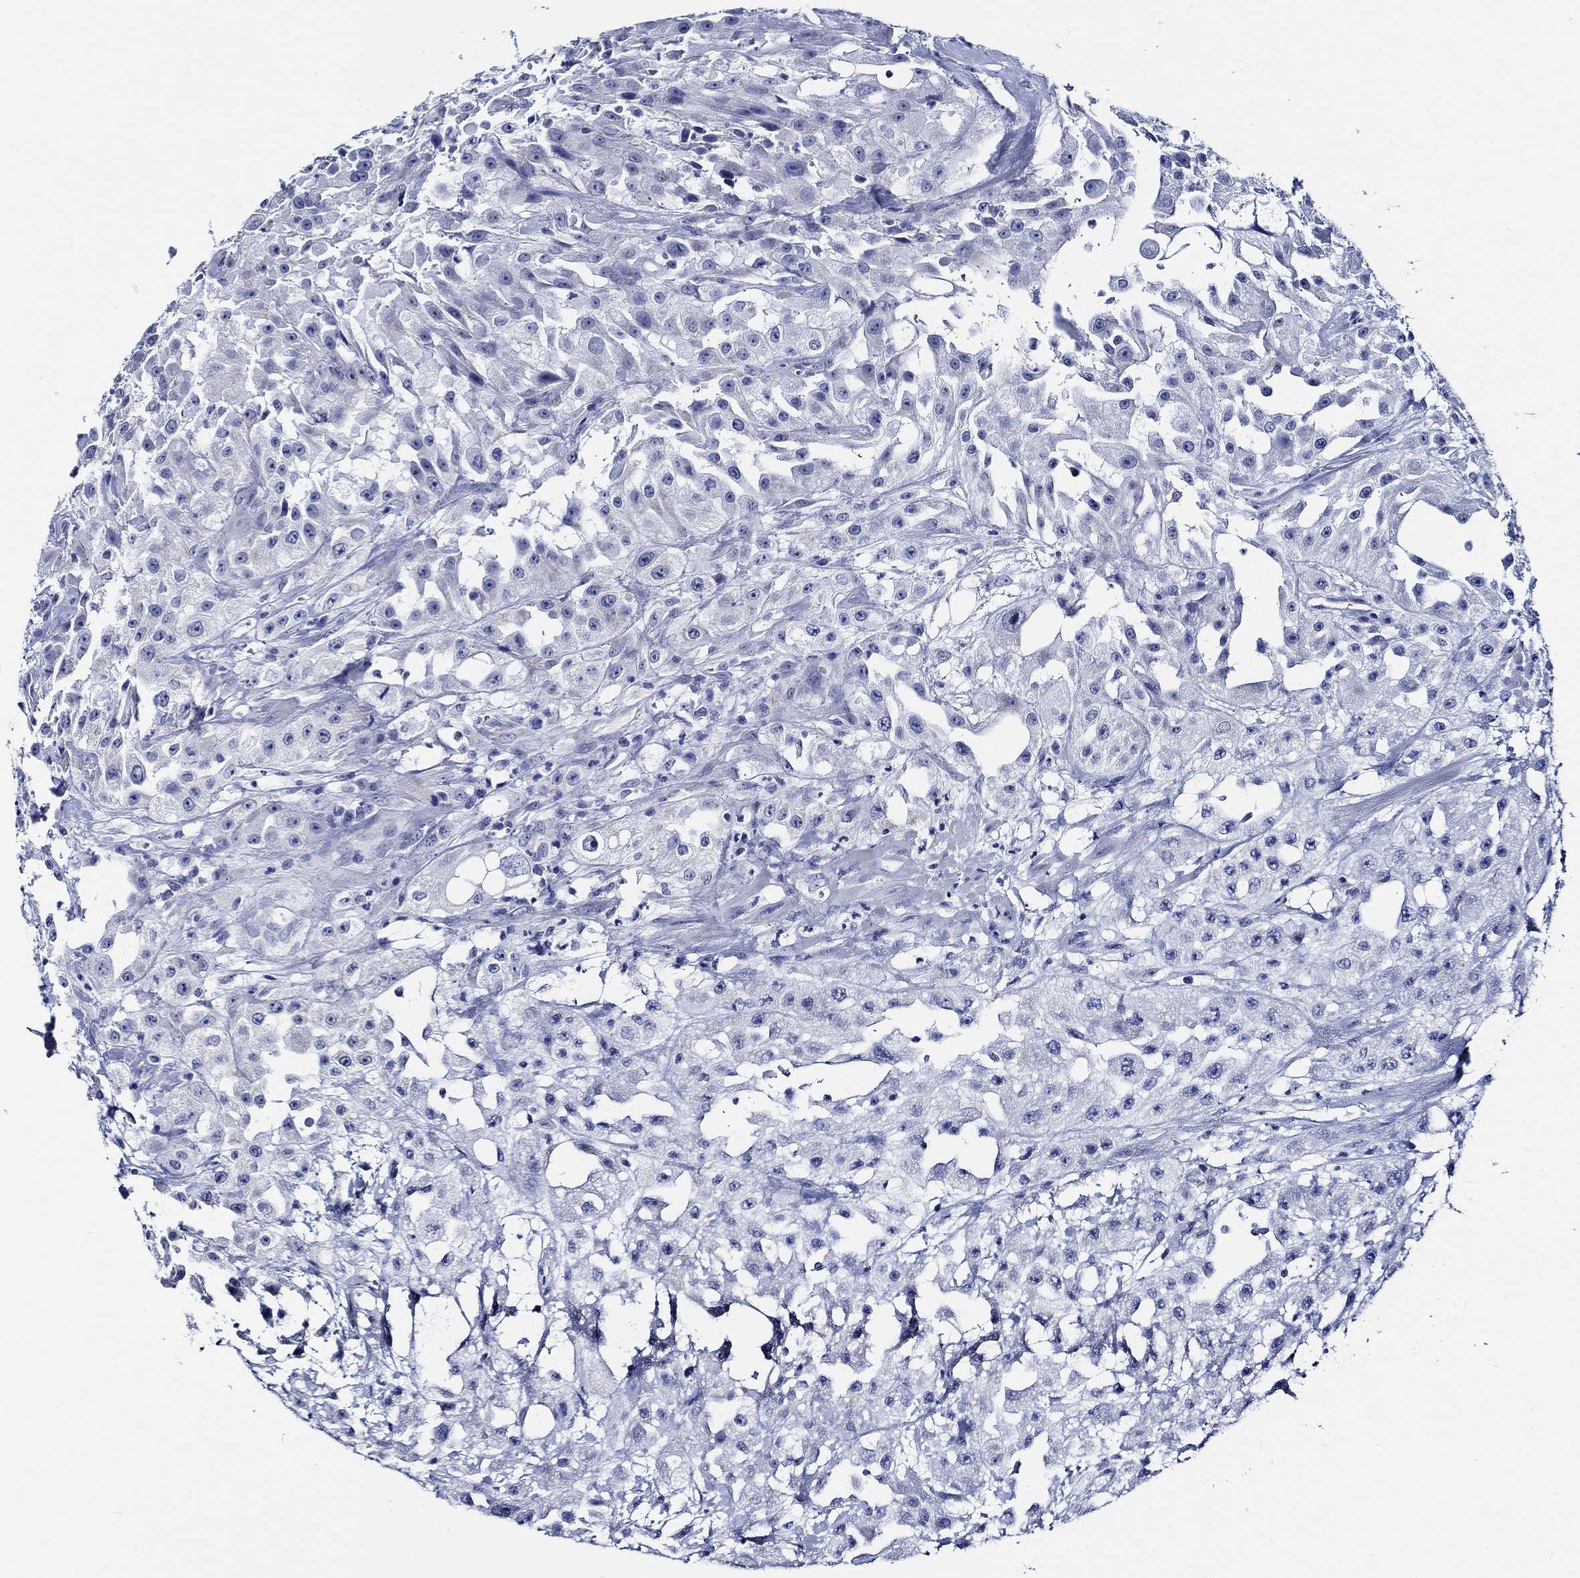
{"staining": {"intensity": "negative", "quantity": "none", "location": "none"}, "tissue": "urothelial cancer", "cell_type": "Tumor cells", "image_type": "cancer", "snomed": [{"axis": "morphology", "description": "Urothelial carcinoma, High grade"}, {"axis": "topography", "description": "Urinary bladder"}], "caption": "Tumor cells show no significant protein staining in urothelial cancer. Nuclei are stained in blue.", "gene": "WDR62", "patient": {"sex": "male", "age": 79}}